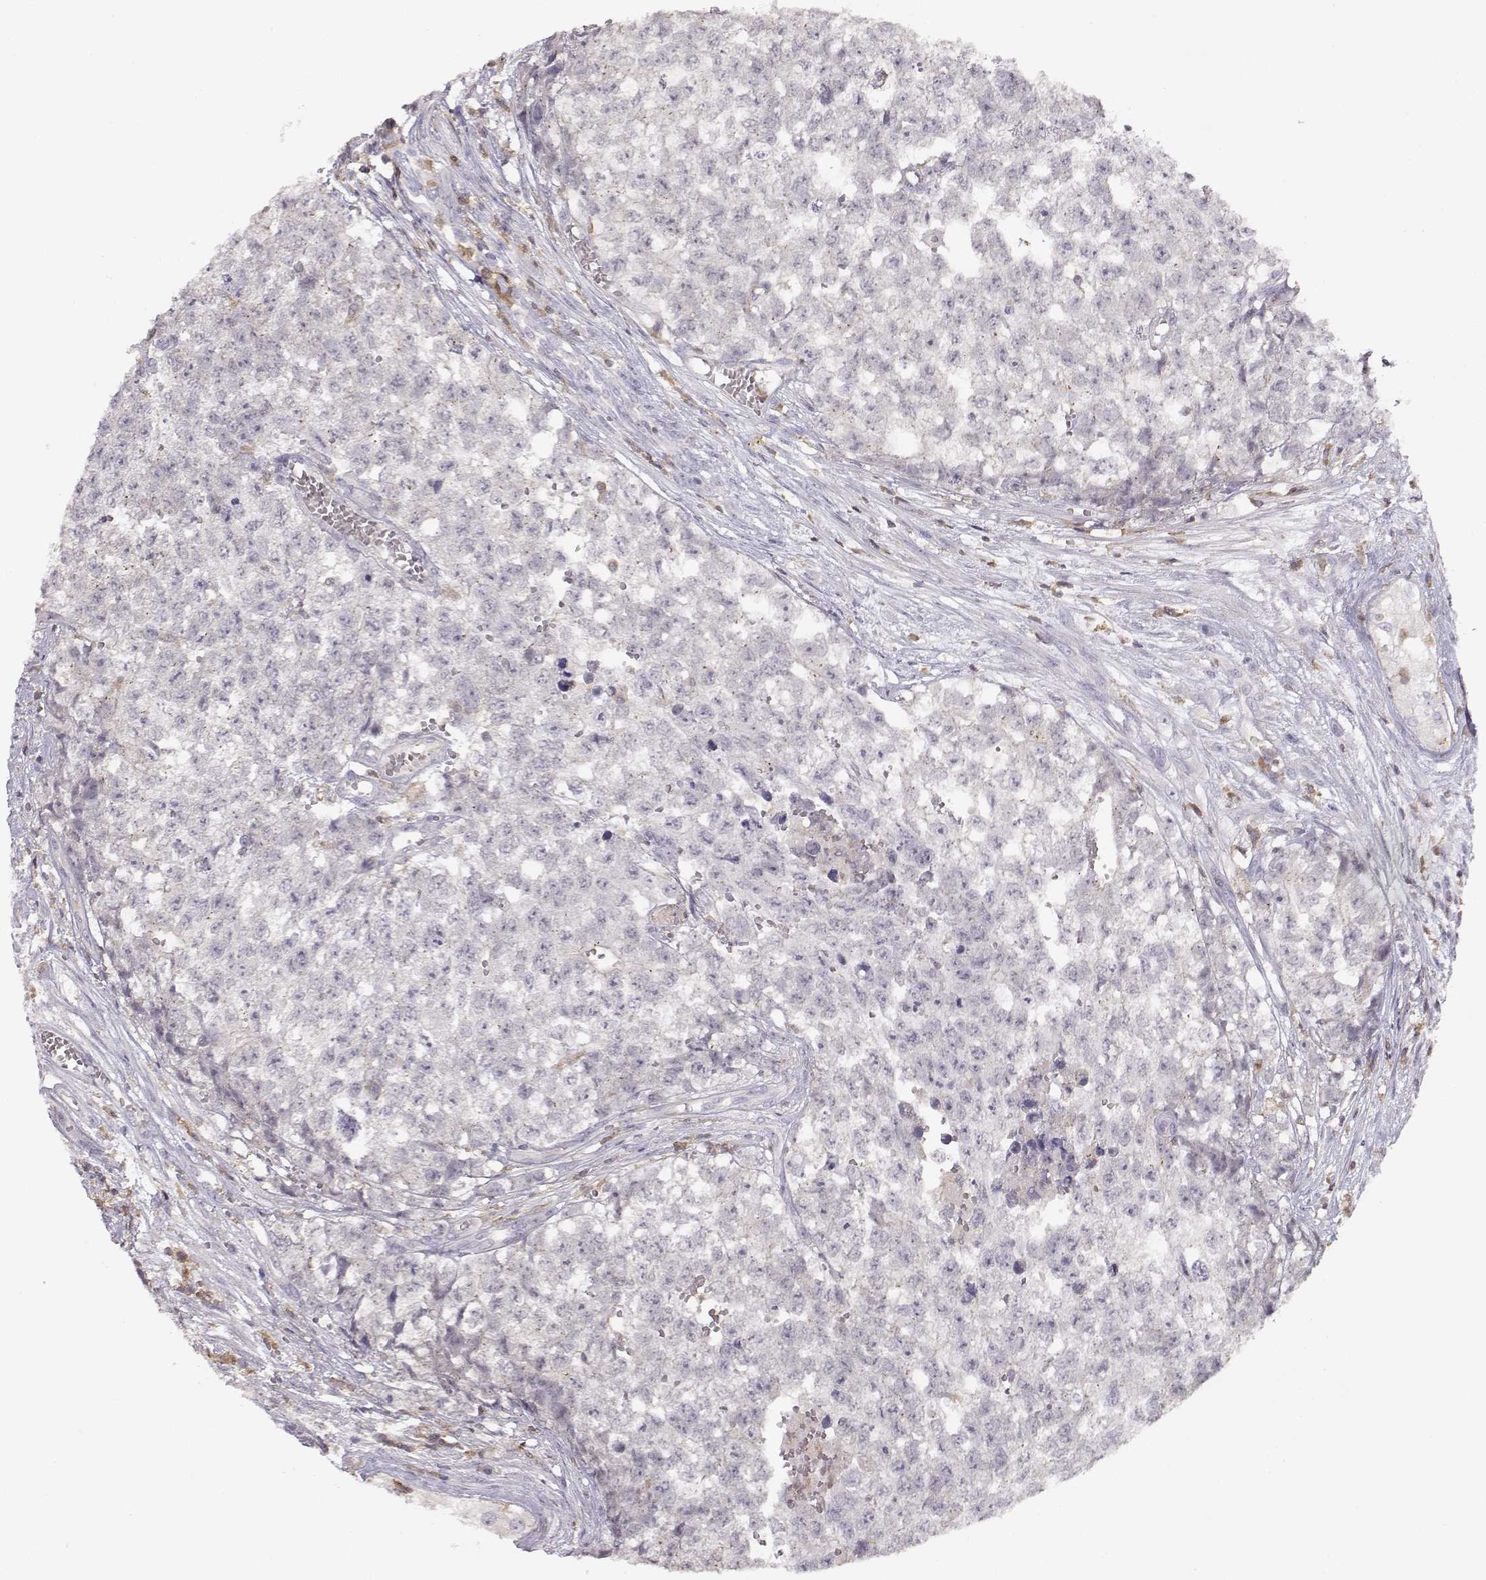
{"staining": {"intensity": "negative", "quantity": "none", "location": "none"}, "tissue": "testis cancer", "cell_type": "Tumor cells", "image_type": "cancer", "snomed": [{"axis": "morphology", "description": "Seminoma, NOS"}, {"axis": "morphology", "description": "Carcinoma, Embryonal, NOS"}, {"axis": "topography", "description": "Testis"}], "caption": "Testis seminoma was stained to show a protein in brown. There is no significant staining in tumor cells.", "gene": "VAV1", "patient": {"sex": "male", "age": 22}}